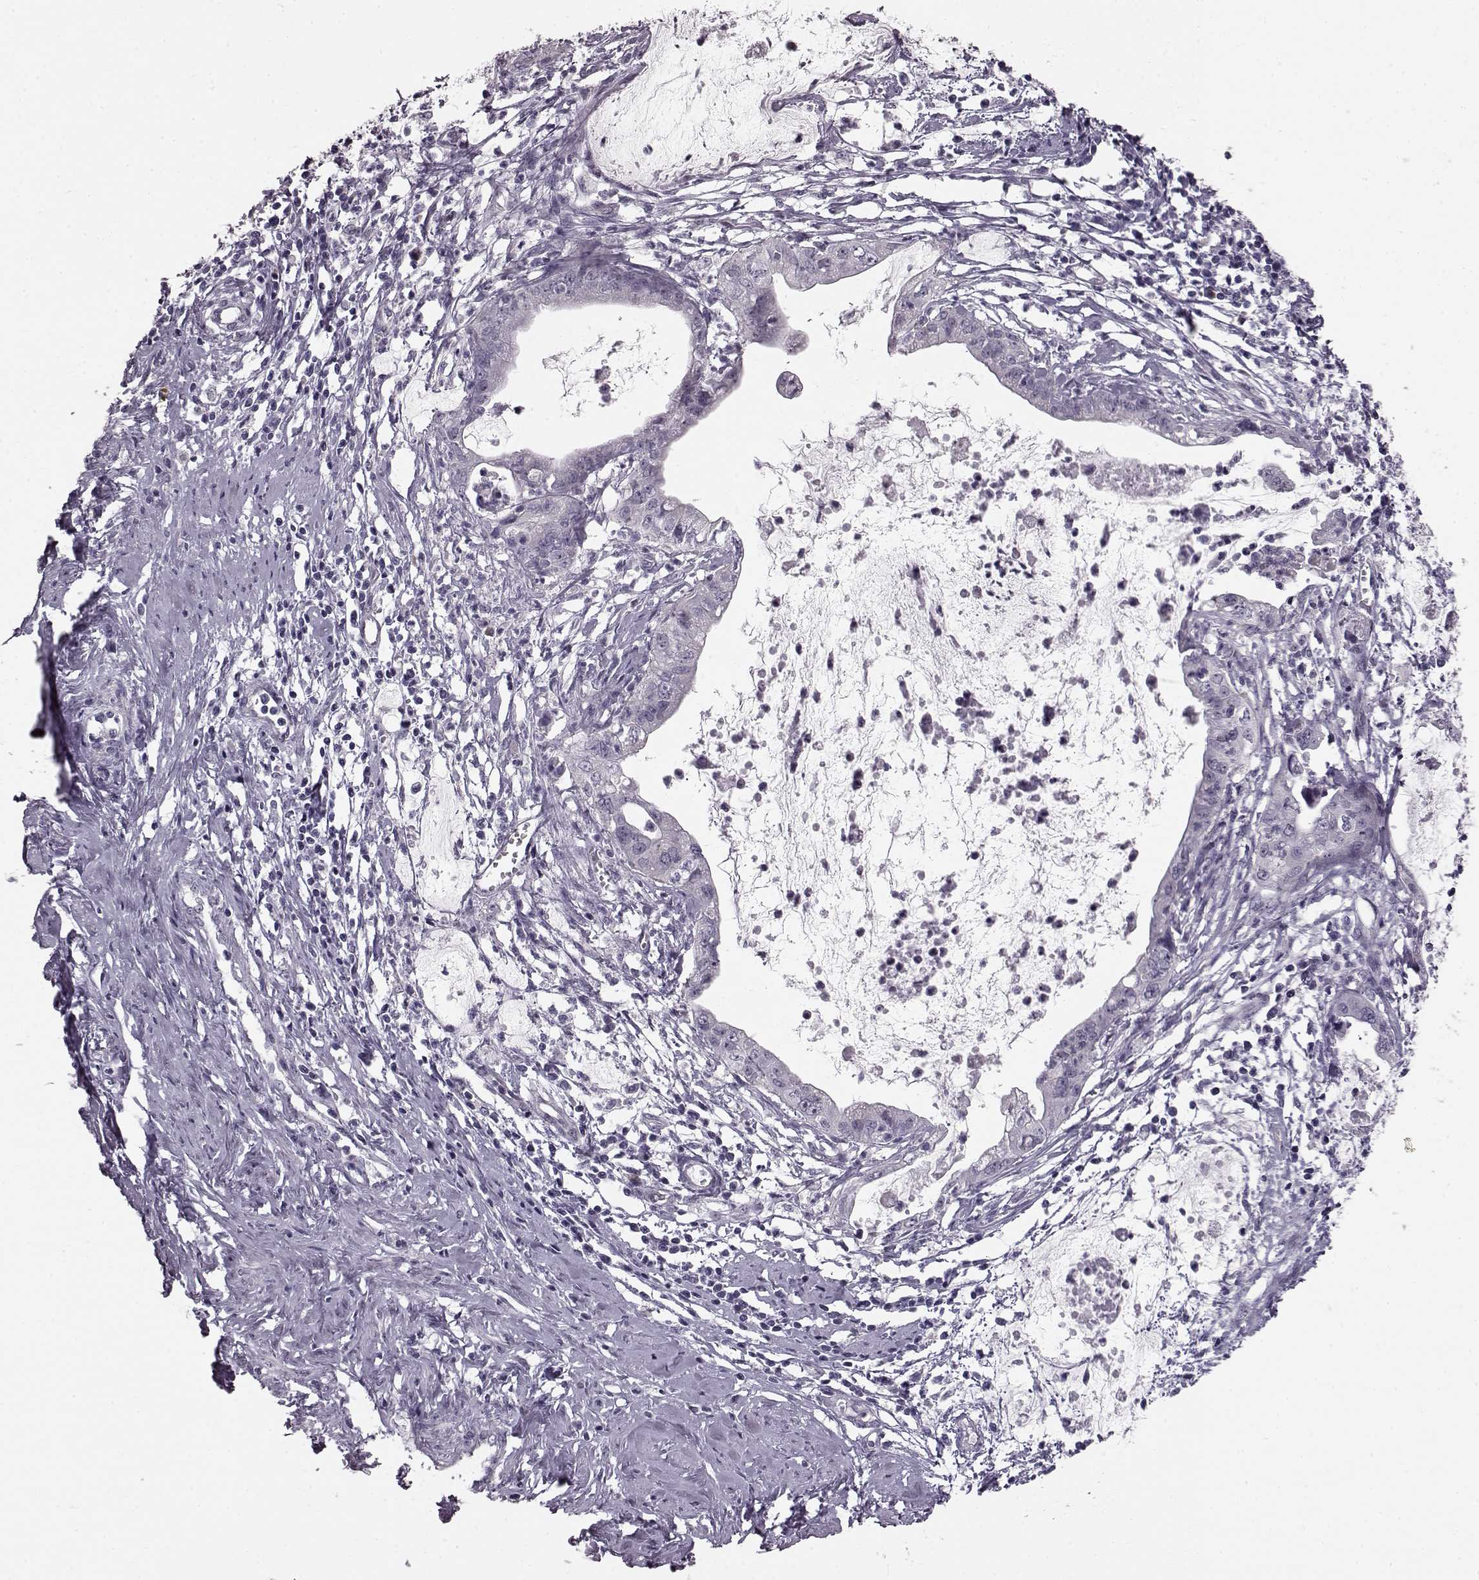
{"staining": {"intensity": "negative", "quantity": "none", "location": "none"}, "tissue": "cervical cancer", "cell_type": "Tumor cells", "image_type": "cancer", "snomed": [{"axis": "morphology", "description": "Normal tissue, NOS"}, {"axis": "morphology", "description": "Adenocarcinoma, NOS"}, {"axis": "topography", "description": "Cervix"}], "caption": "Tumor cells show no significant positivity in cervical adenocarcinoma.", "gene": "TCHHL1", "patient": {"sex": "female", "age": 38}}